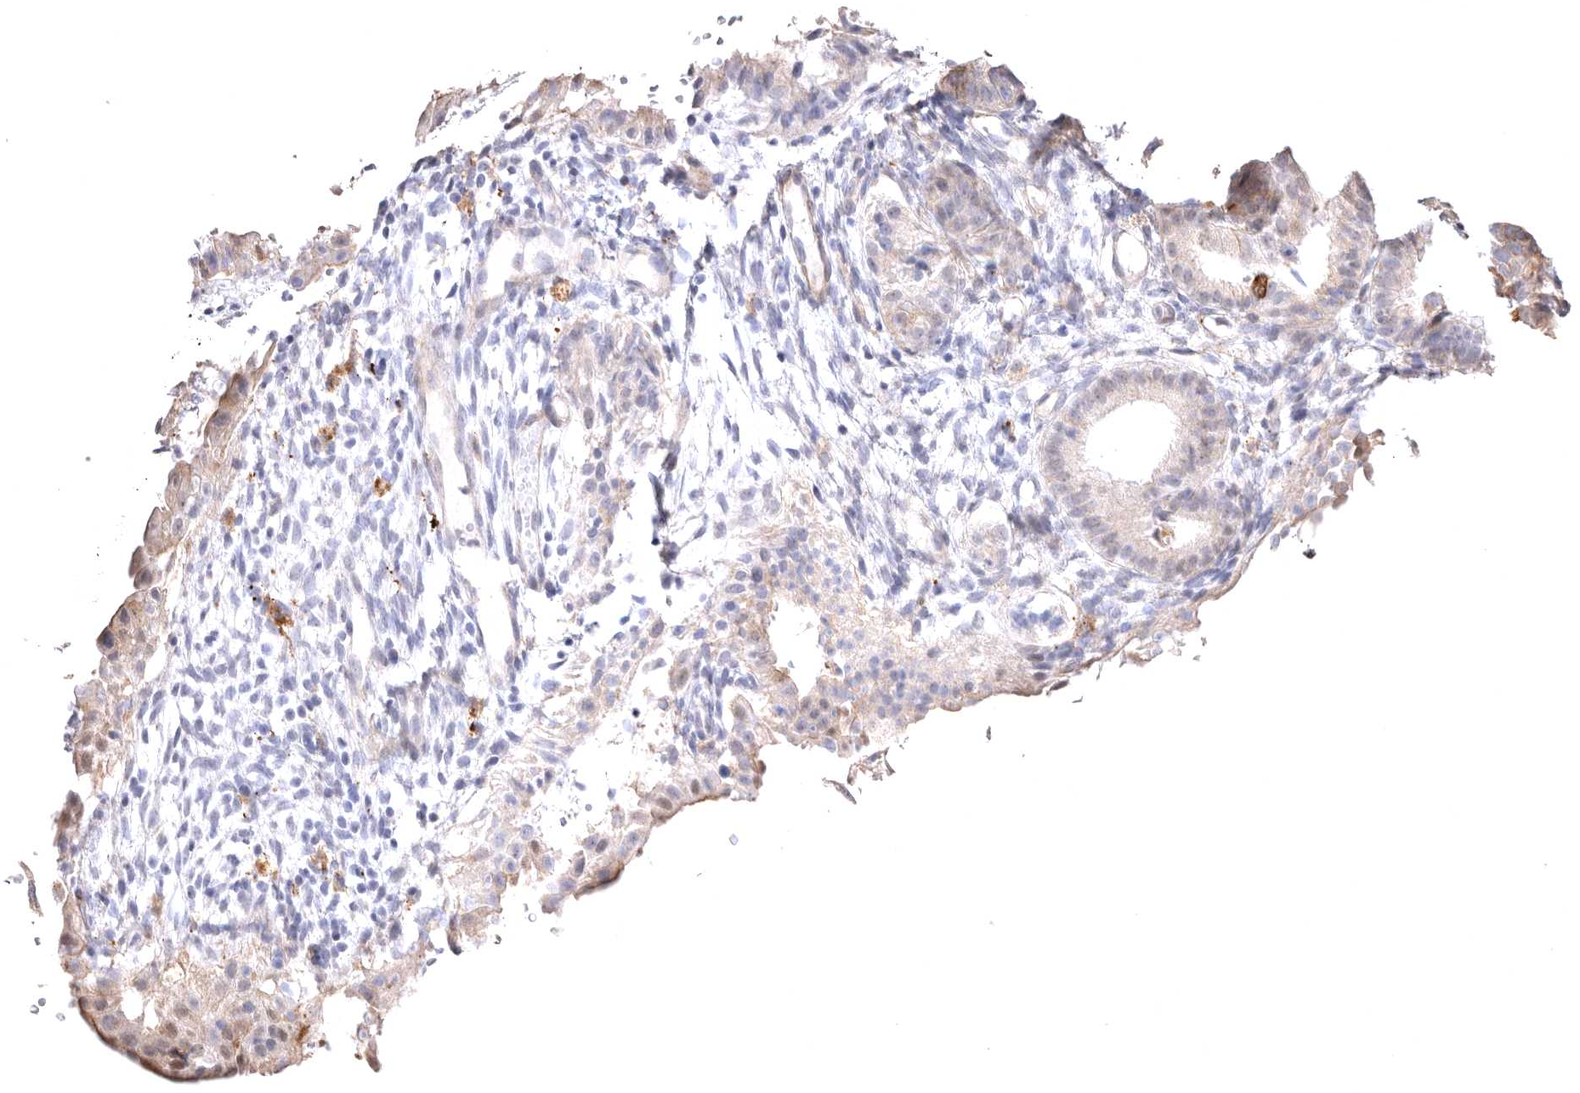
{"staining": {"intensity": "moderate", "quantity": "25%-75%", "location": "cytoplasmic/membranous"}, "tissue": "endometrial cancer", "cell_type": "Tumor cells", "image_type": "cancer", "snomed": [{"axis": "morphology", "description": "Adenocarcinoma, NOS"}, {"axis": "topography", "description": "Endometrium"}], "caption": "IHC staining of endometrial cancer, which demonstrates medium levels of moderate cytoplasmic/membranous positivity in approximately 25%-75% of tumor cells indicating moderate cytoplasmic/membranous protein expression. The staining was performed using DAB (3,3'-diaminobenzidine) (brown) for protein detection and nuclei were counterstained in hematoxylin (blue).", "gene": "VPS45", "patient": {"sex": "female", "age": 51}}